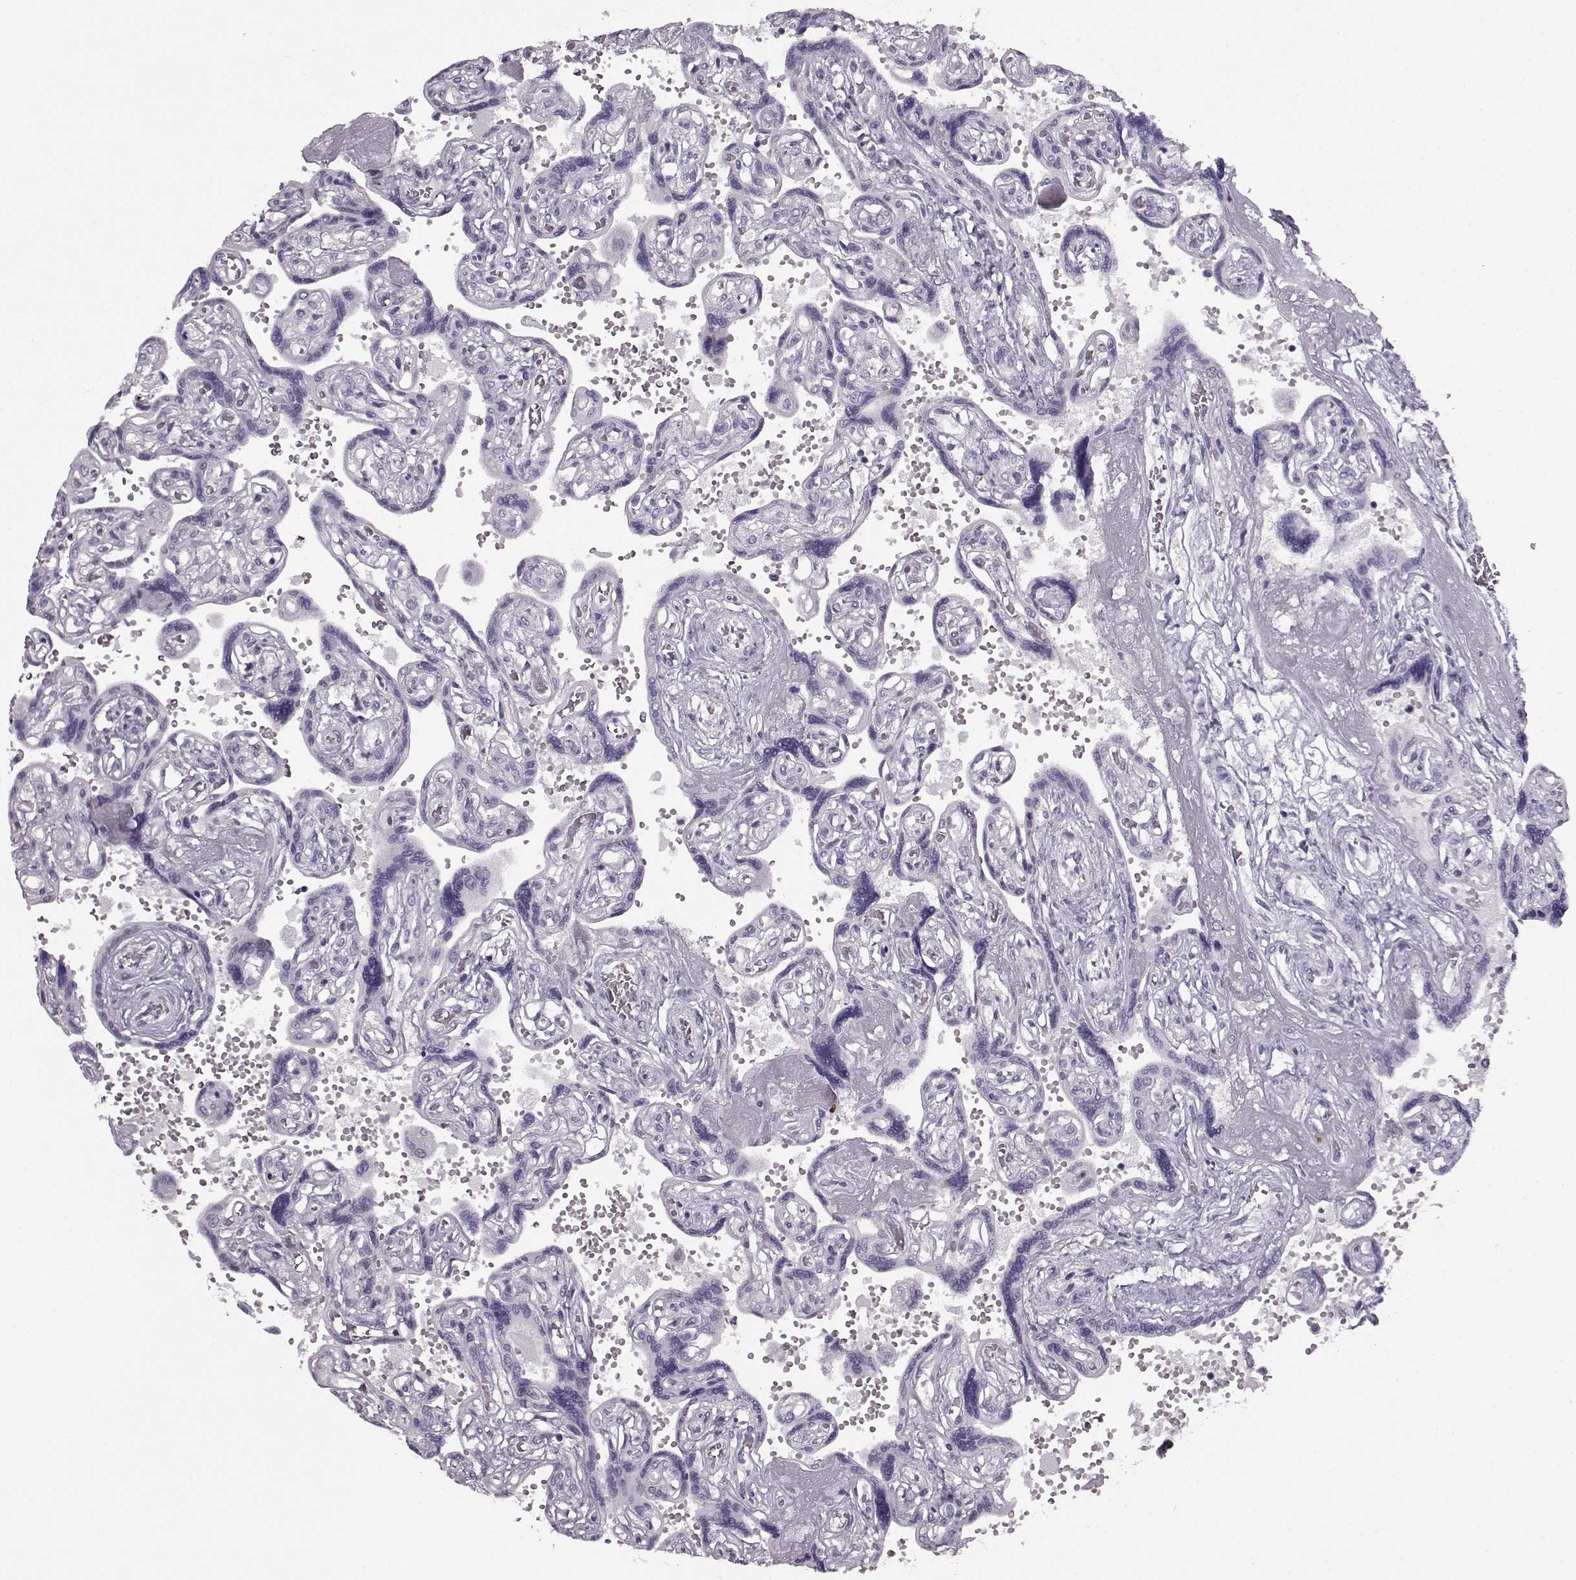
{"staining": {"intensity": "negative", "quantity": "none", "location": "none"}, "tissue": "placenta", "cell_type": "Decidual cells", "image_type": "normal", "snomed": [{"axis": "morphology", "description": "Normal tissue, NOS"}, {"axis": "topography", "description": "Placenta"}], "caption": "This histopathology image is of benign placenta stained with immunohistochemistry (IHC) to label a protein in brown with the nuclei are counter-stained blue. There is no expression in decidual cells. (Stains: DAB immunohistochemistry (IHC) with hematoxylin counter stain, Microscopy: brightfield microscopy at high magnification).", "gene": "RP1L1", "patient": {"sex": "female", "age": 32}}